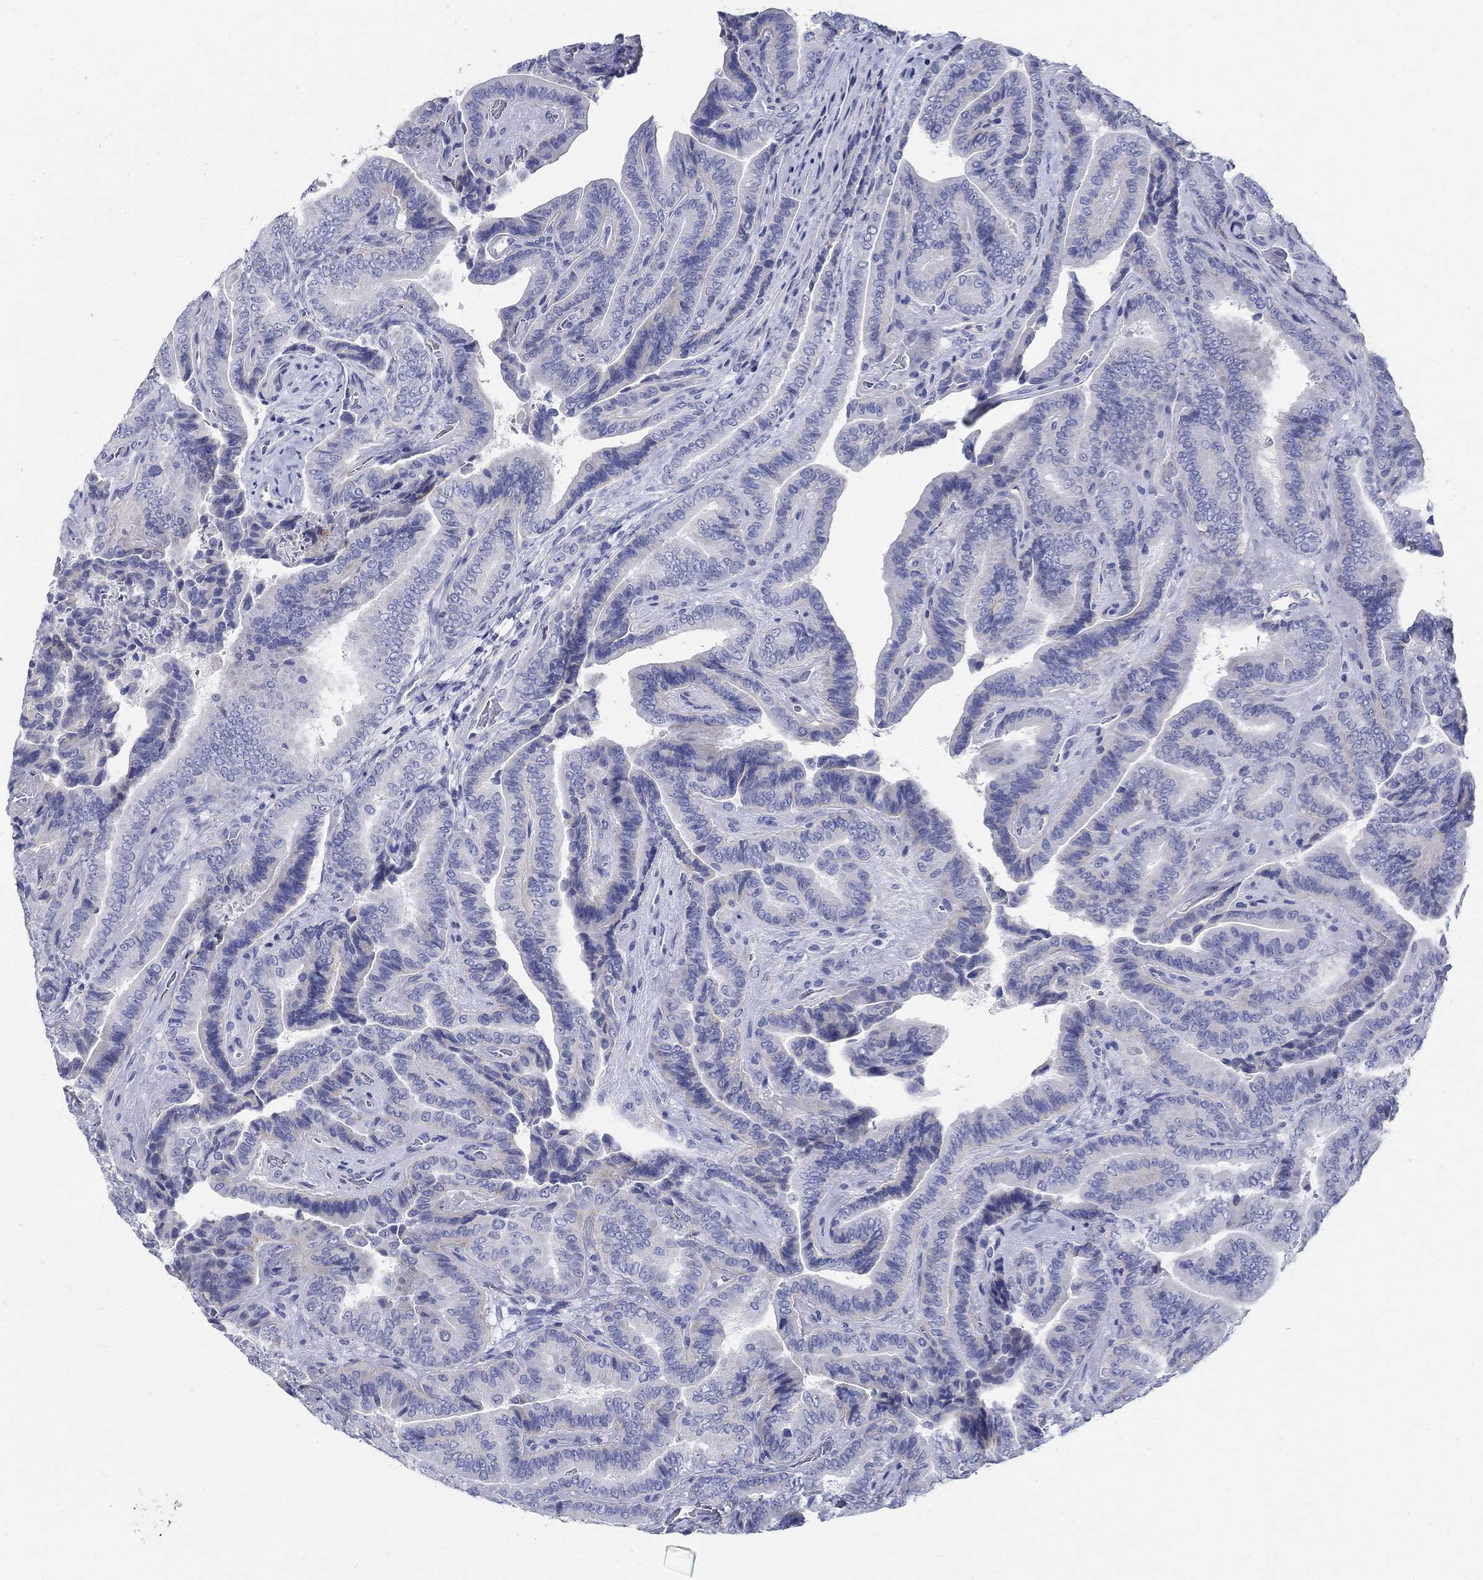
{"staining": {"intensity": "negative", "quantity": "none", "location": "none"}, "tissue": "thyroid cancer", "cell_type": "Tumor cells", "image_type": "cancer", "snomed": [{"axis": "morphology", "description": "Papillary adenocarcinoma, NOS"}, {"axis": "topography", "description": "Thyroid gland"}], "caption": "There is no significant staining in tumor cells of thyroid cancer.", "gene": "SOX2", "patient": {"sex": "male", "age": 61}}